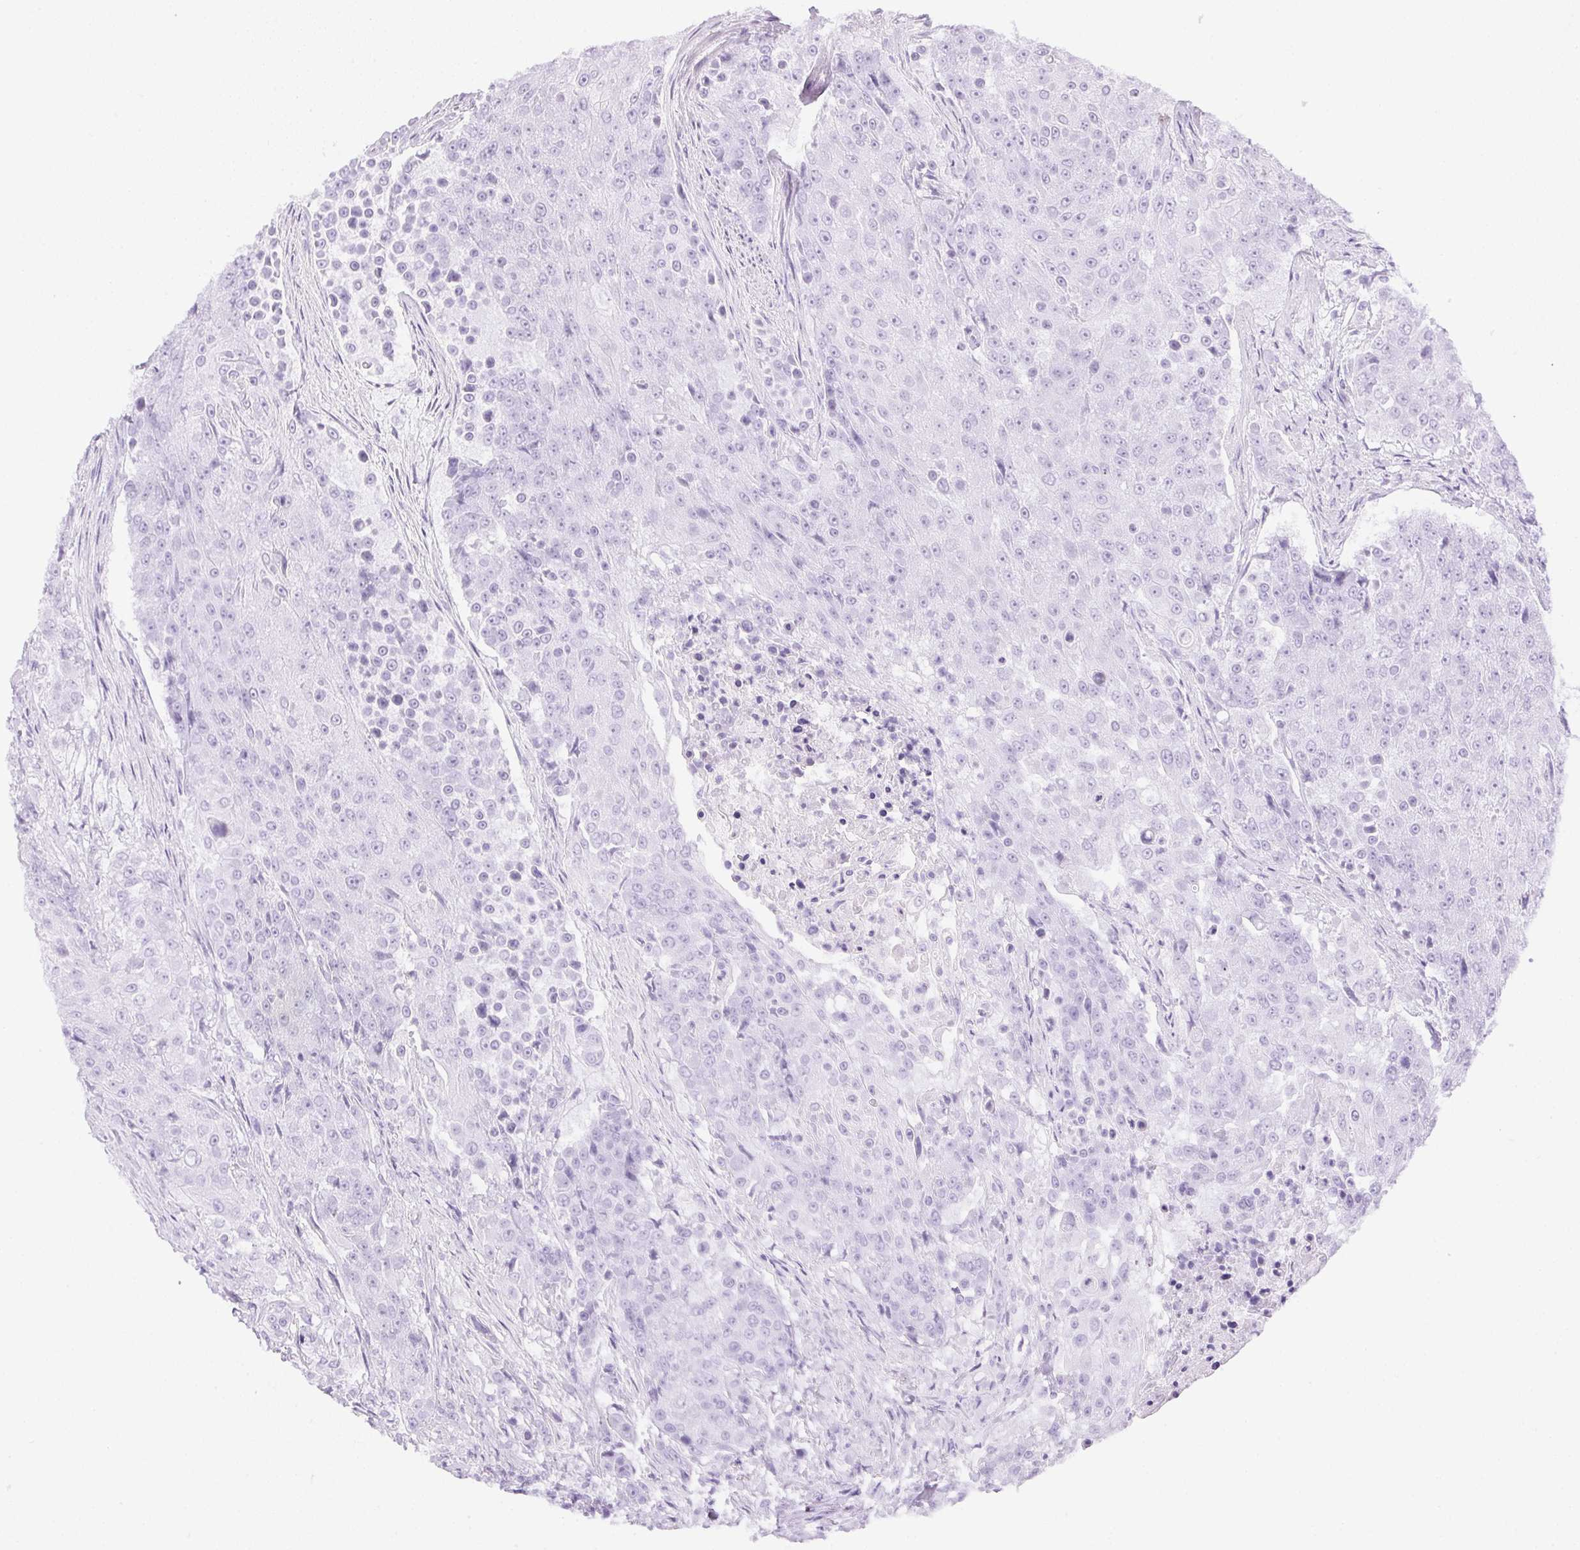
{"staining": {"intensity": "negative", "quantity": "none", "location": "none"}, "tissue": "urothelial cancer", "cell_type": "Tumor cells", "image_type": "cancer", "snomed": [{"axis": "morphology", "description": "Urothelial carcinoma, High grade"}, {"axis": "topography", "description": "Urinary bladder"}], "caption": "This is an immunohistochemistry (IHC) histopathology image of human high-grade urothelial carcinoma. There is no positivity in tumor cells.", "gene": "ATP6V1G3", "patient": {"sex": "female", "age": 63}}